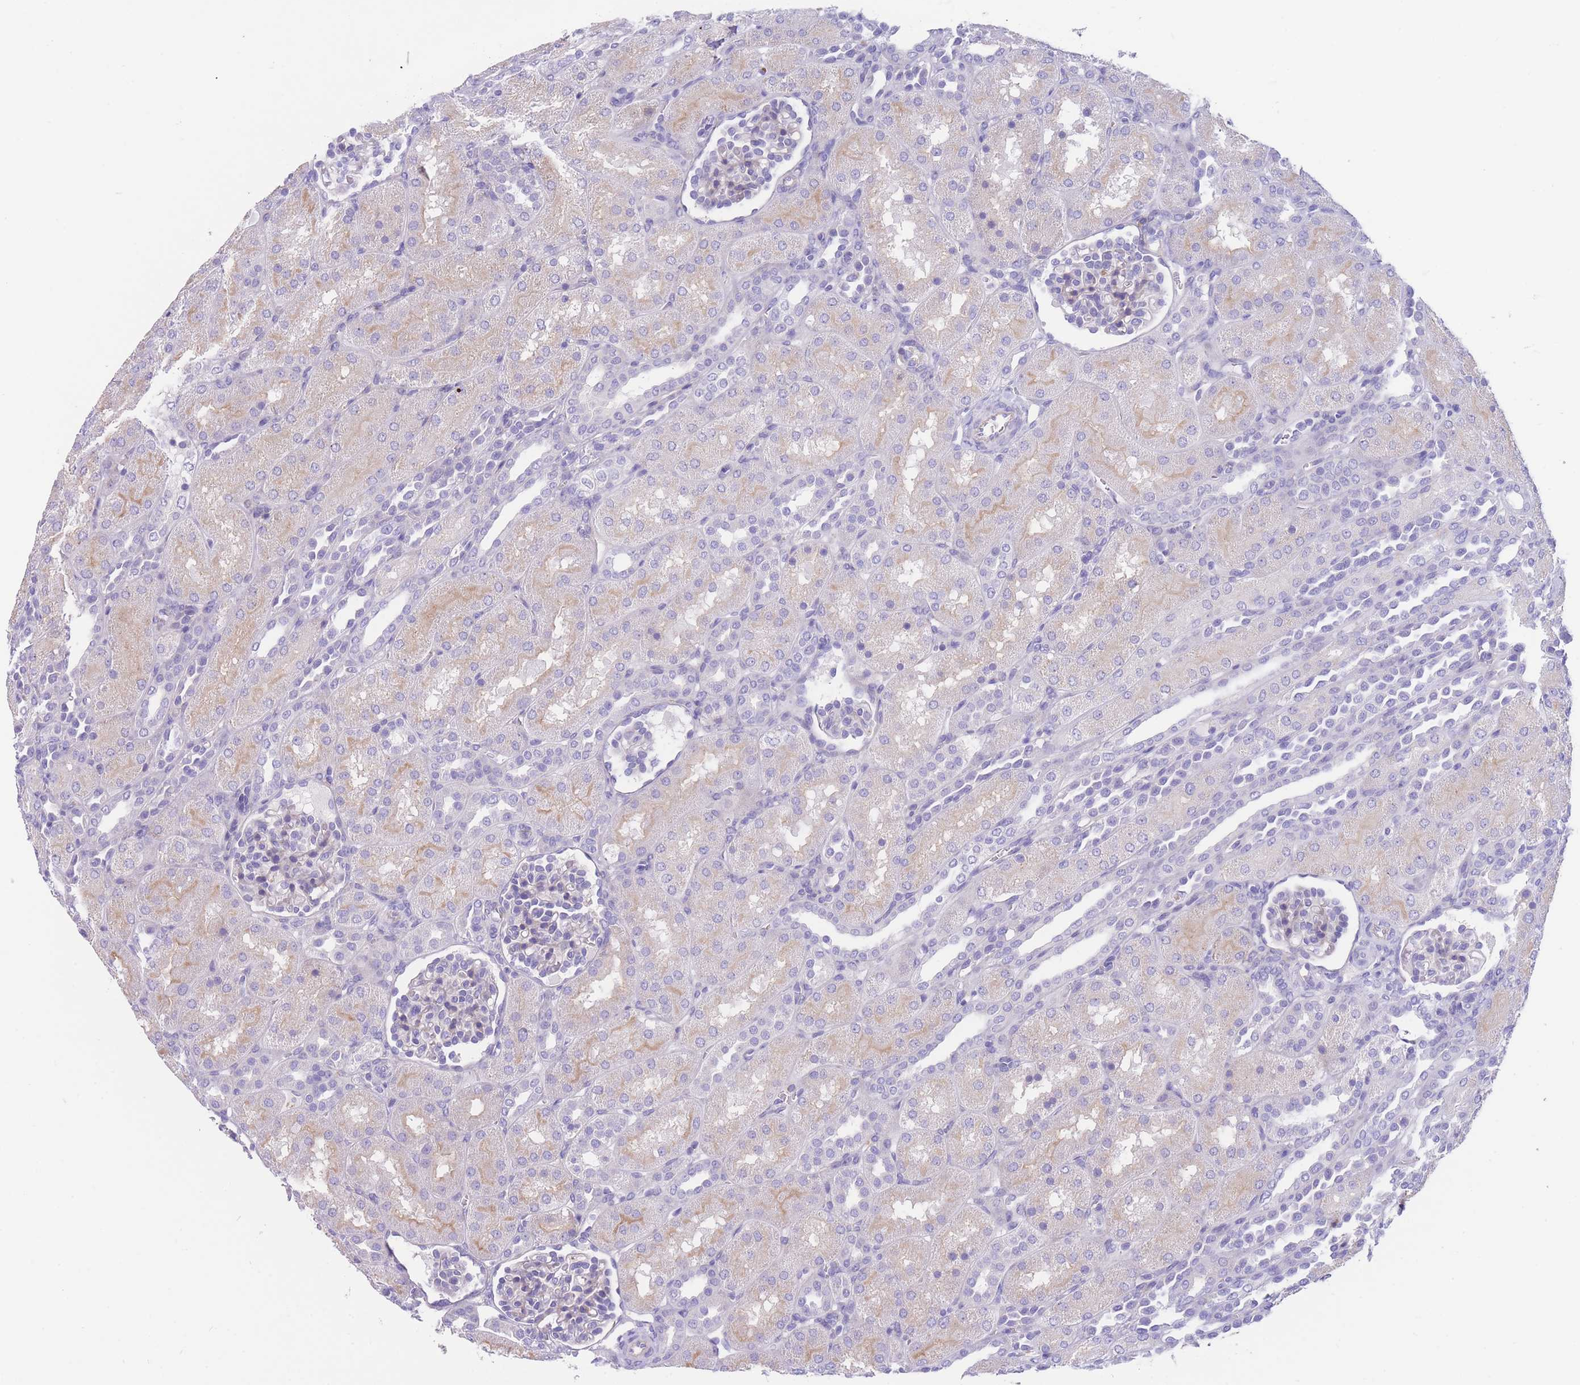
{"staining": {"intensity": "negative", "quantity": "none", "location": "none"}, "tissue": "kidney", "cell_type": "Cells in glomeruli", "image_type": "normal", "snomed": [{"axis": "morphology", "description": "Normal tissue, NOS"}, {"axis": "topography", "description": "Kidney"}], "caption": "Cells in glomeruli show no significant staining in normal kidney.", "gene": "DET1", "patient": {"sex": "male", "age": 1}}